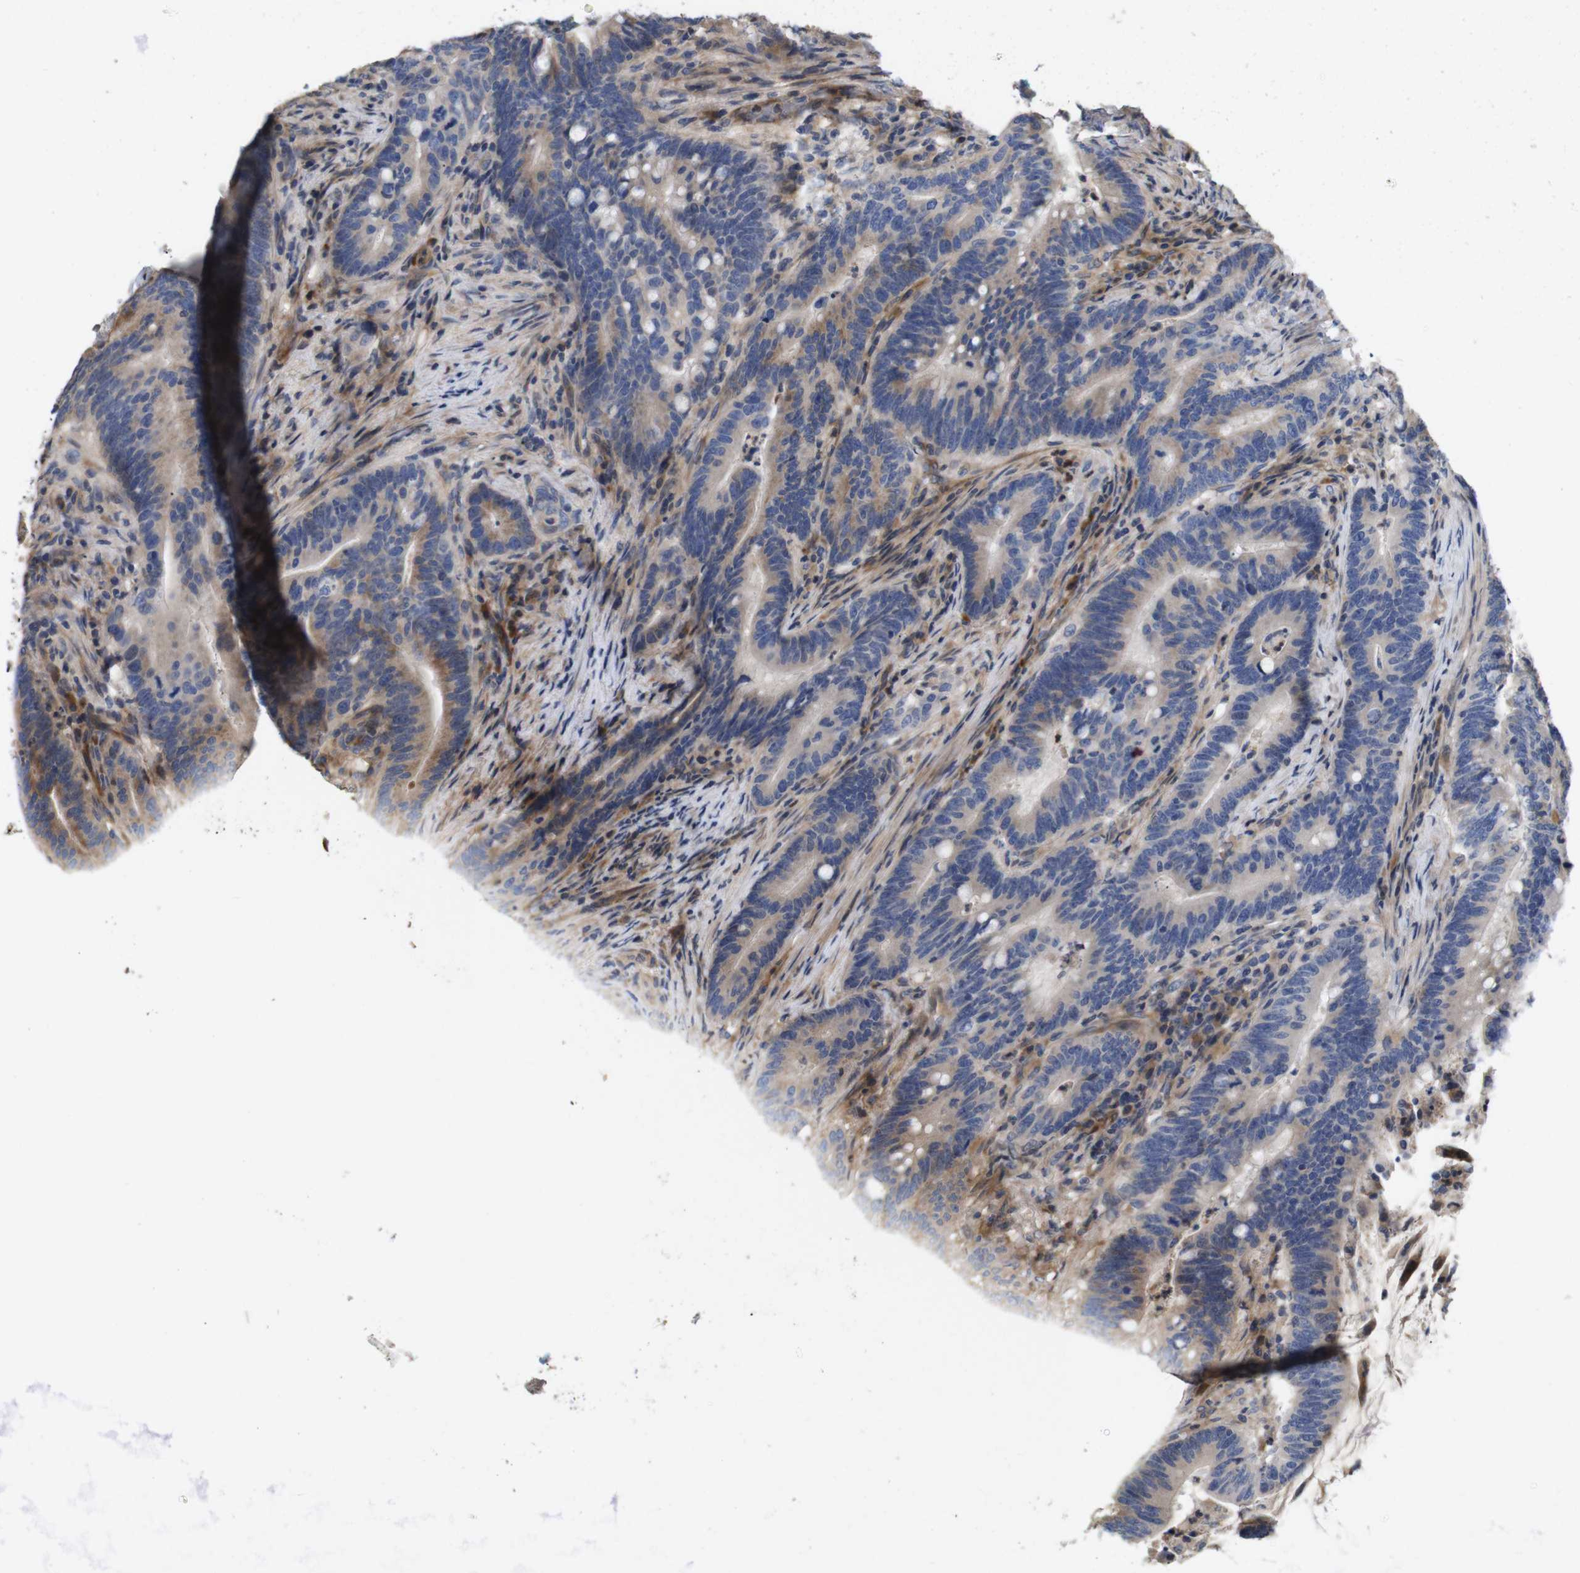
{"staining": {"intensity": "moderate", "quantity": "<25%", "location": "cytoplasmic/membranous"}, "tissue": "colorectal cancer", "cell_type": "Tumor cells", "image_type": "cancer", "snomed": [{"axis": "morphology", "description": "Normal tissue, NOS"}, {"axis": "morphology", "description": "Adenocarcinoma, NOS"}, {"axis": "topography", "description": "Colon"}], "caption": "Brown immunohistochemical staining in human colorectal cancer displays moderate cytoplasmic/membranous staining in approximately <25% of tumor cells.", "gene": "SPRY3", "patient": {"sex": "female", "age": 66}}